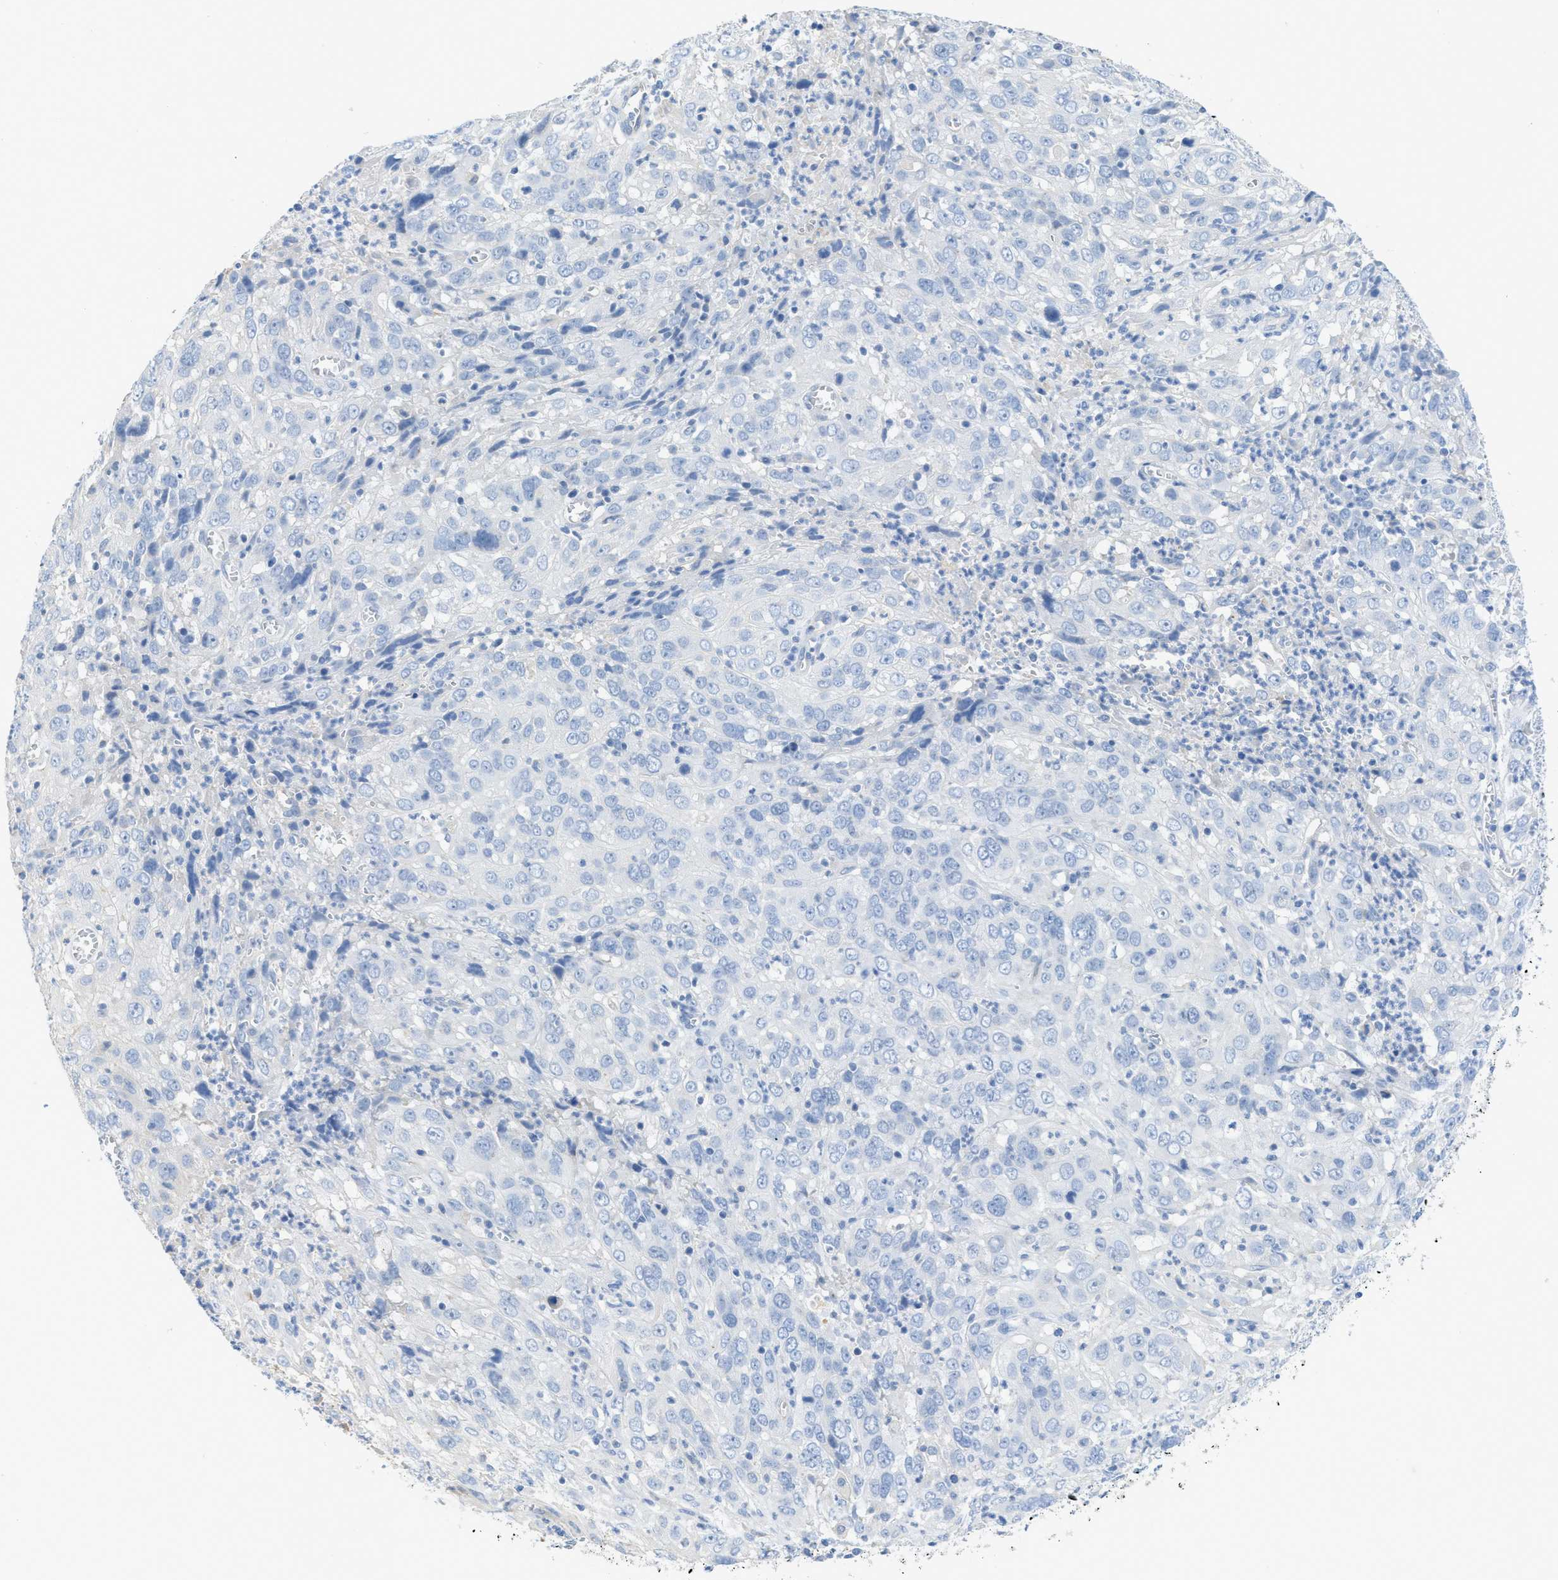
{"staining": {"intensity": "negative", "quantity": "none", "location": "none"}, "tissue": "cervical cancer", "cell_type": "Tumor cells", "image_type": "cancer", "snomed": [{"axis": "morphology", "description": "Squamous cell carcinoma, NOS"}, {"axis": "topography", "description": "Cervix"}], "caption": "Human cervical cancer stained for a protein using IHC demonstrates no staining in tumor cells.", "gene": "MYL3", "patient": {"sex": "female", "age": 32}}